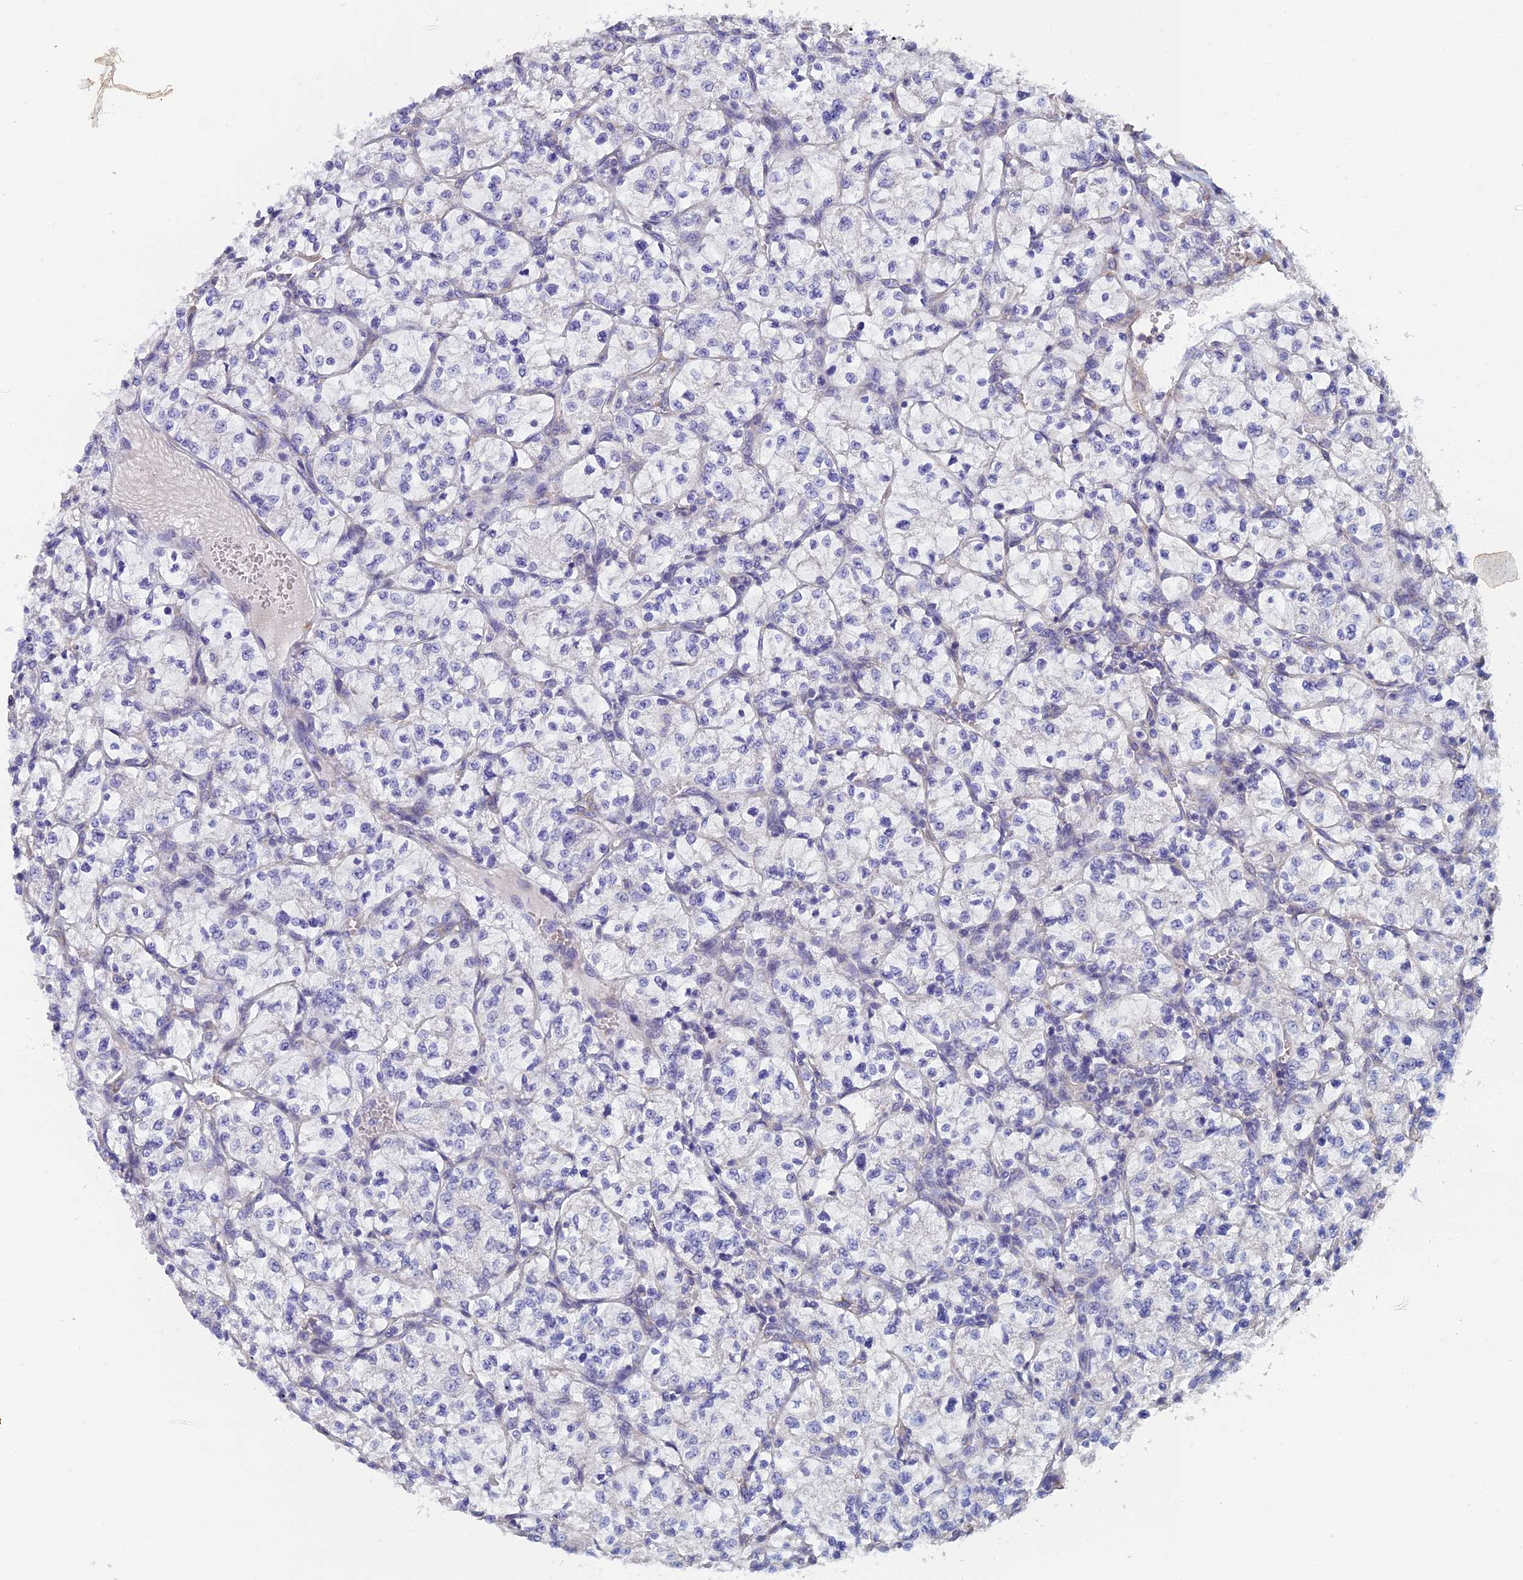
{"staining": {"intensity": "negative", "quantity": "none", "location": "none"}, "tissue": "renal cancer", "cell_type": "Tumor cells", "image_type": "cancer", "snomed": [{"axis": "morphology", "description": "Adenocarcinoma, NOS"}, {"axis": "topography", "description": "Kidney"}], "caption": "Immunohistochemistry (IHC) micrograph of neoplastic tissue: renal adenocarcinoma stained with DAB (3,3'-diaminobenzidine) shows no significant protein expression in tumor cells.", "gene": "PCDHA5", "patient": {"sex": "female", "age": 64}}